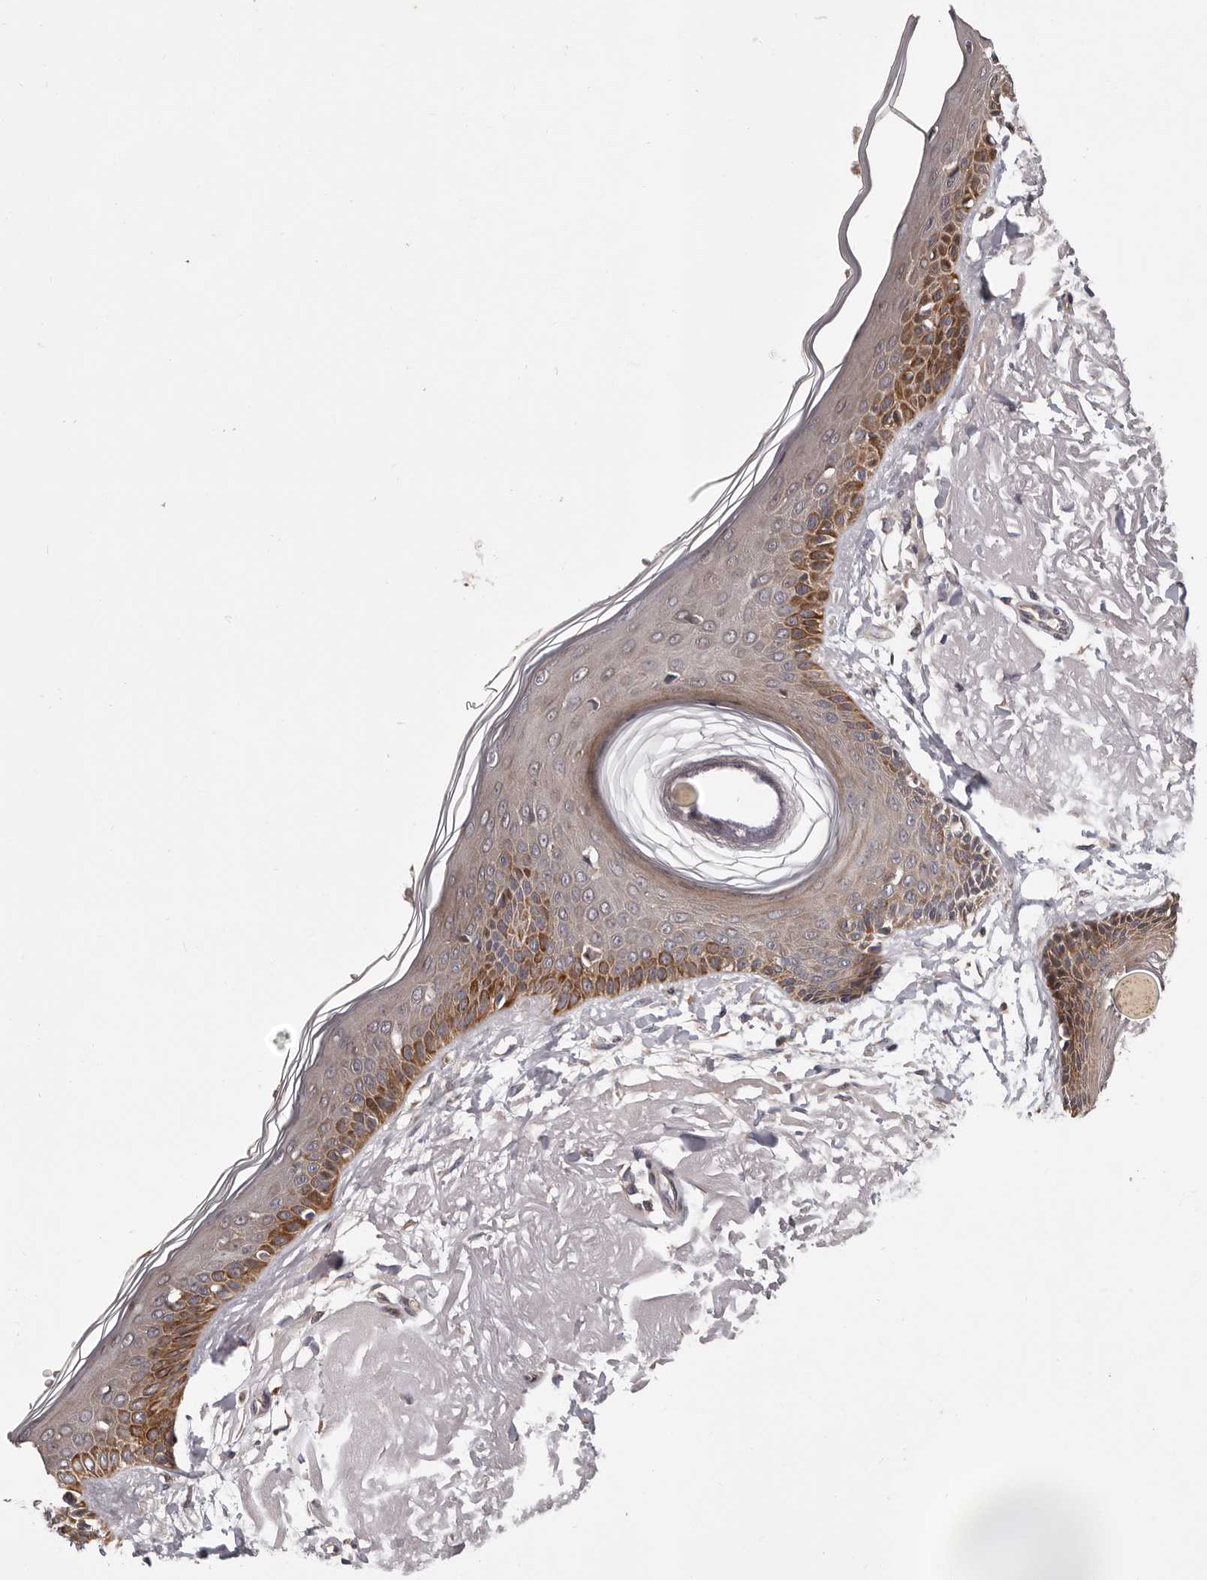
{"staining": {"intensity": "weak", "quantity": ">75%", "location": "cytoplasmic/membranous"}, "tissue": "skin", "cell_type": "Fibroblasts", "image_type": "normal", "snomed": [{"axis": "morphology", "description": "Normal tissue, NOS"}, {"axis": "topography", "description": "Skin"}, {"axis": "topography", "description": "Skeletal muscle"}], "caption": "This is a histology image of IHC staining of benign skin, which shows weak positivity in the cytoplasmic/membranous of fibroblasts.", "gene": "VPS37A", "patient": {"sex": "male", "age": 83}}